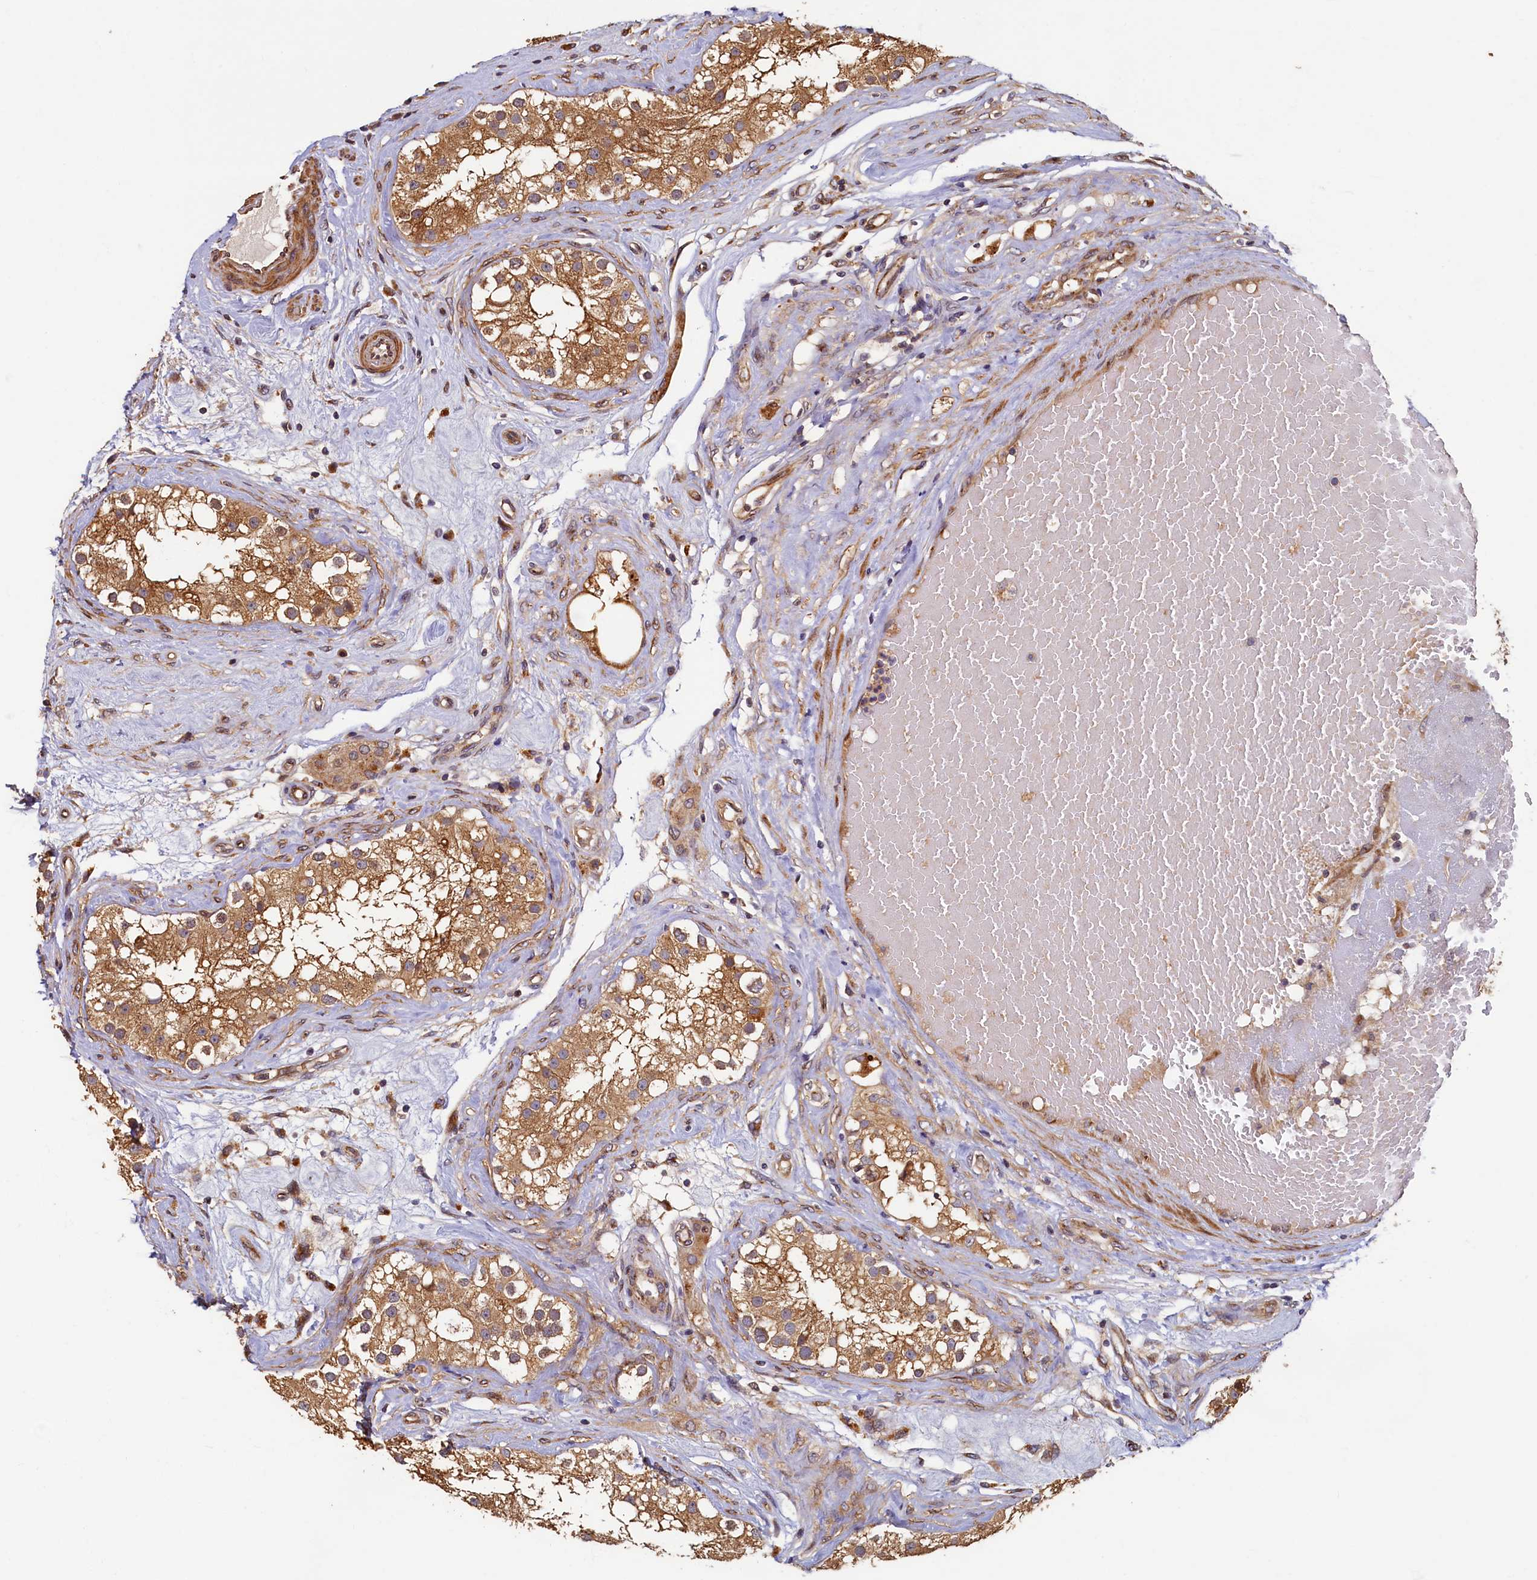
{"staining": {"intensity": "moderate", "quantity": ">75%", "location": "cytoplasmic/membranous"}, "tissue": "testis", "cell_type": "Cells in seminiferous ducts", "image_type": "normal", "snomed": [{"axis": "morphology", "description": "Normal tissue, NOS"}, {"axis": "topography", "description": "Testis"}], "caption": "Immunohistochemical staining of benign testis shows moderate cytoplasmic/membranous protein staining in about >75% of cells in seminiferous ducts. The staining was performed using DAB to visualize the protein expression in brown, while the nuclei were stained in blue with hematoxylin (Magnification: 20x).", "gene": "TMEM181", "patient": {"sex": "male", "age": 84}}